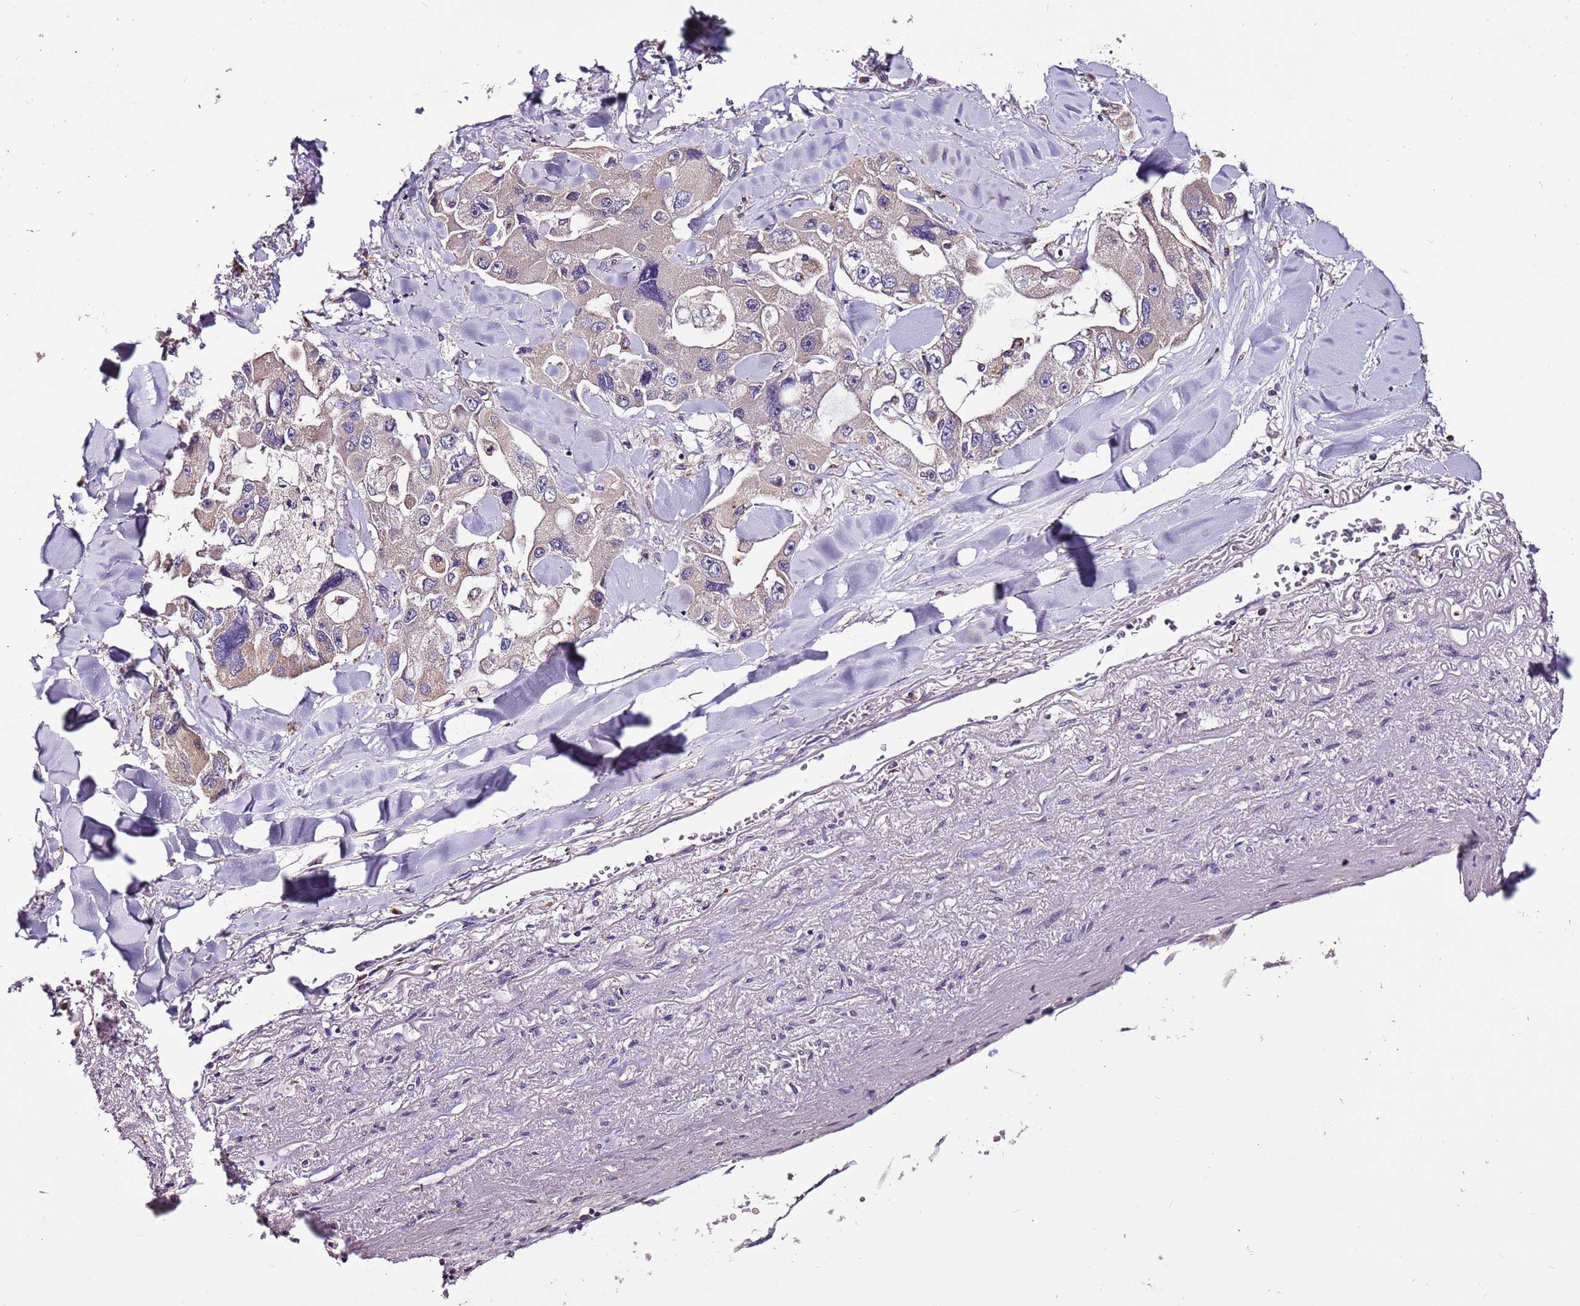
{"staining": {"intensity": "weak", "quantity": "25%-75%", "location": "cytoplasmic/membranous"}, "tissue": "lung cancer", "cell_type": "Tumor cells", "image_type": "cancer", "snomed": [{"axis": "morphology", "description": "Adenocarcinoma, NOS"}, {"axis": "topography", "description": "Lung"}], "caption": "Brown immunohistochemical staining in lung adenocarcinoma shows weak cytoplasmic/membranous positivity in about 25%-75% of tumor cells.", "gene": "FAM20A", "patient": {"sex": "female", "age": 54}}